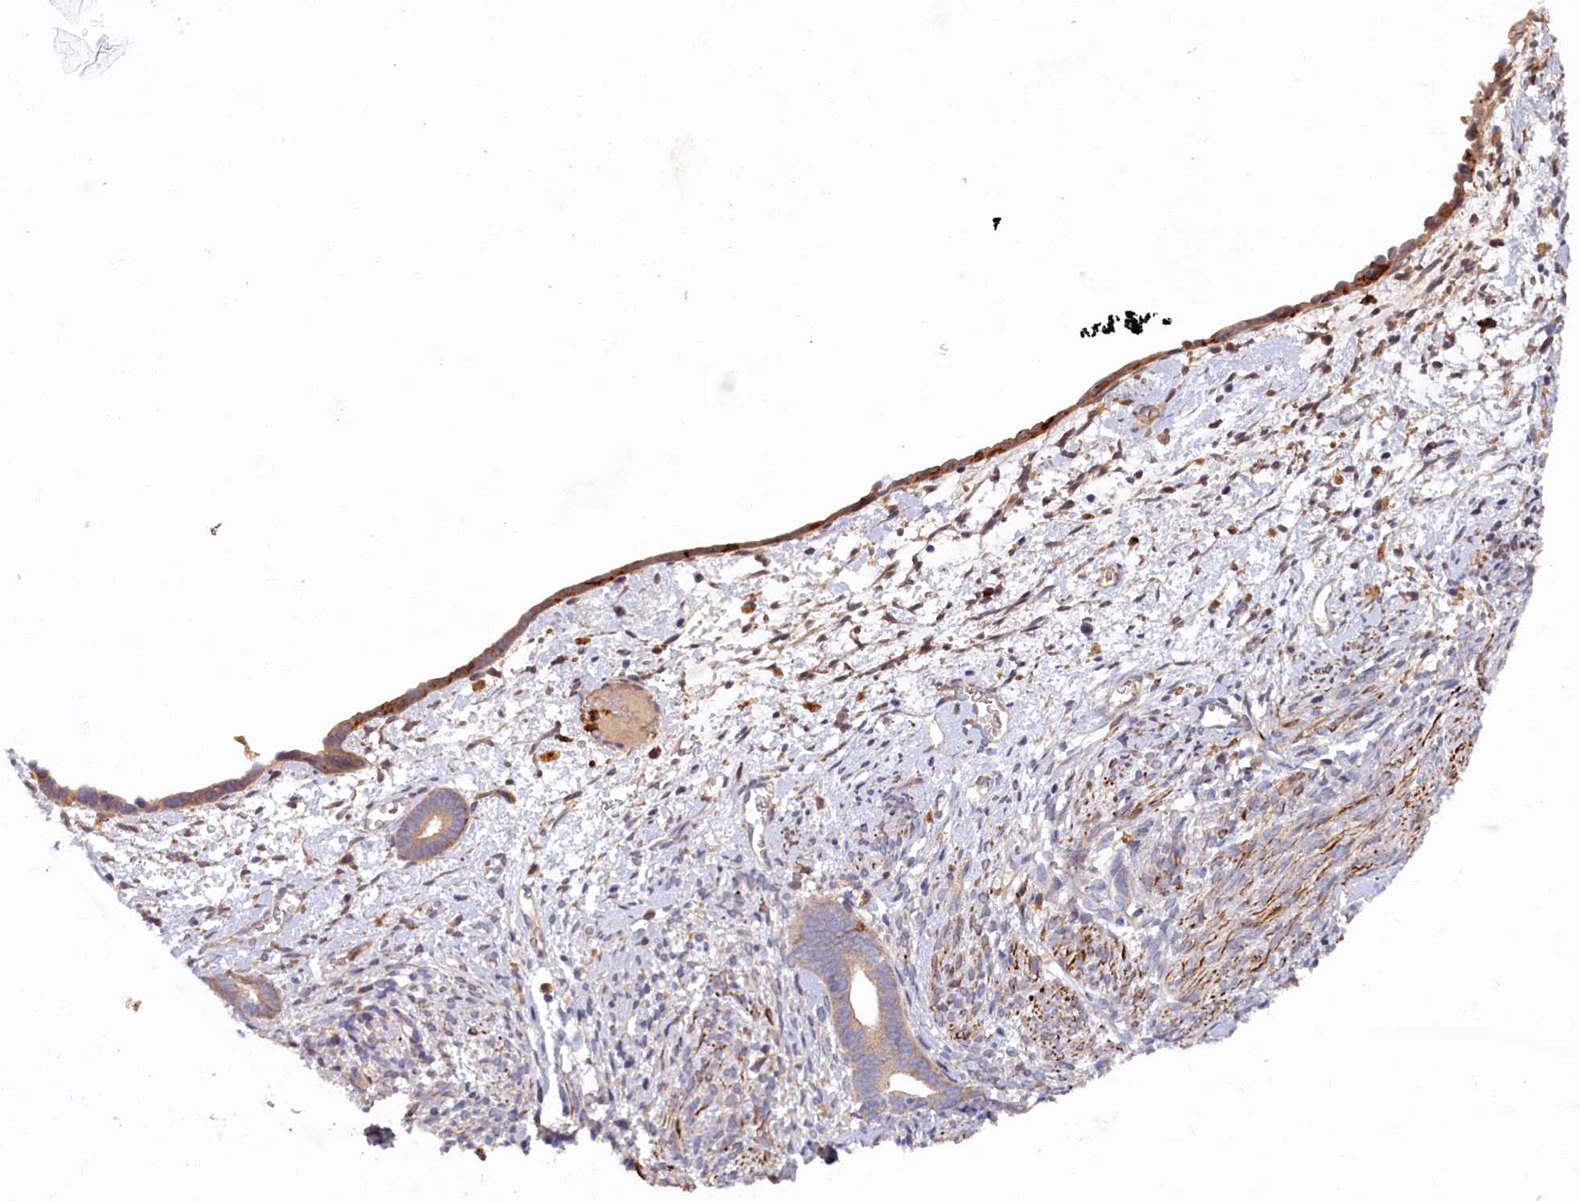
{"staining": {"intensity": "negative", "quantity": "none", "location": "none"}, "tissue": "endometrium", "cell_type": "Cells in endometrial stroma", "image_type": "normal", "snomed": [{"axis": "morphology", "description": "Normal tissue, NOS"}, {"axis": "morphology", "description": "Adenocarcinoma, NOS"}, {"axis": "topography", "description": "Endometrium"}], "caption": "This is a image of immunohistochemistry (IHC) staining of unremarkable endometrium, which shows no expression in cells in endometrial stroma.", "gene": "FERMT1", "patient": {"sex": "female", "age": 57}}